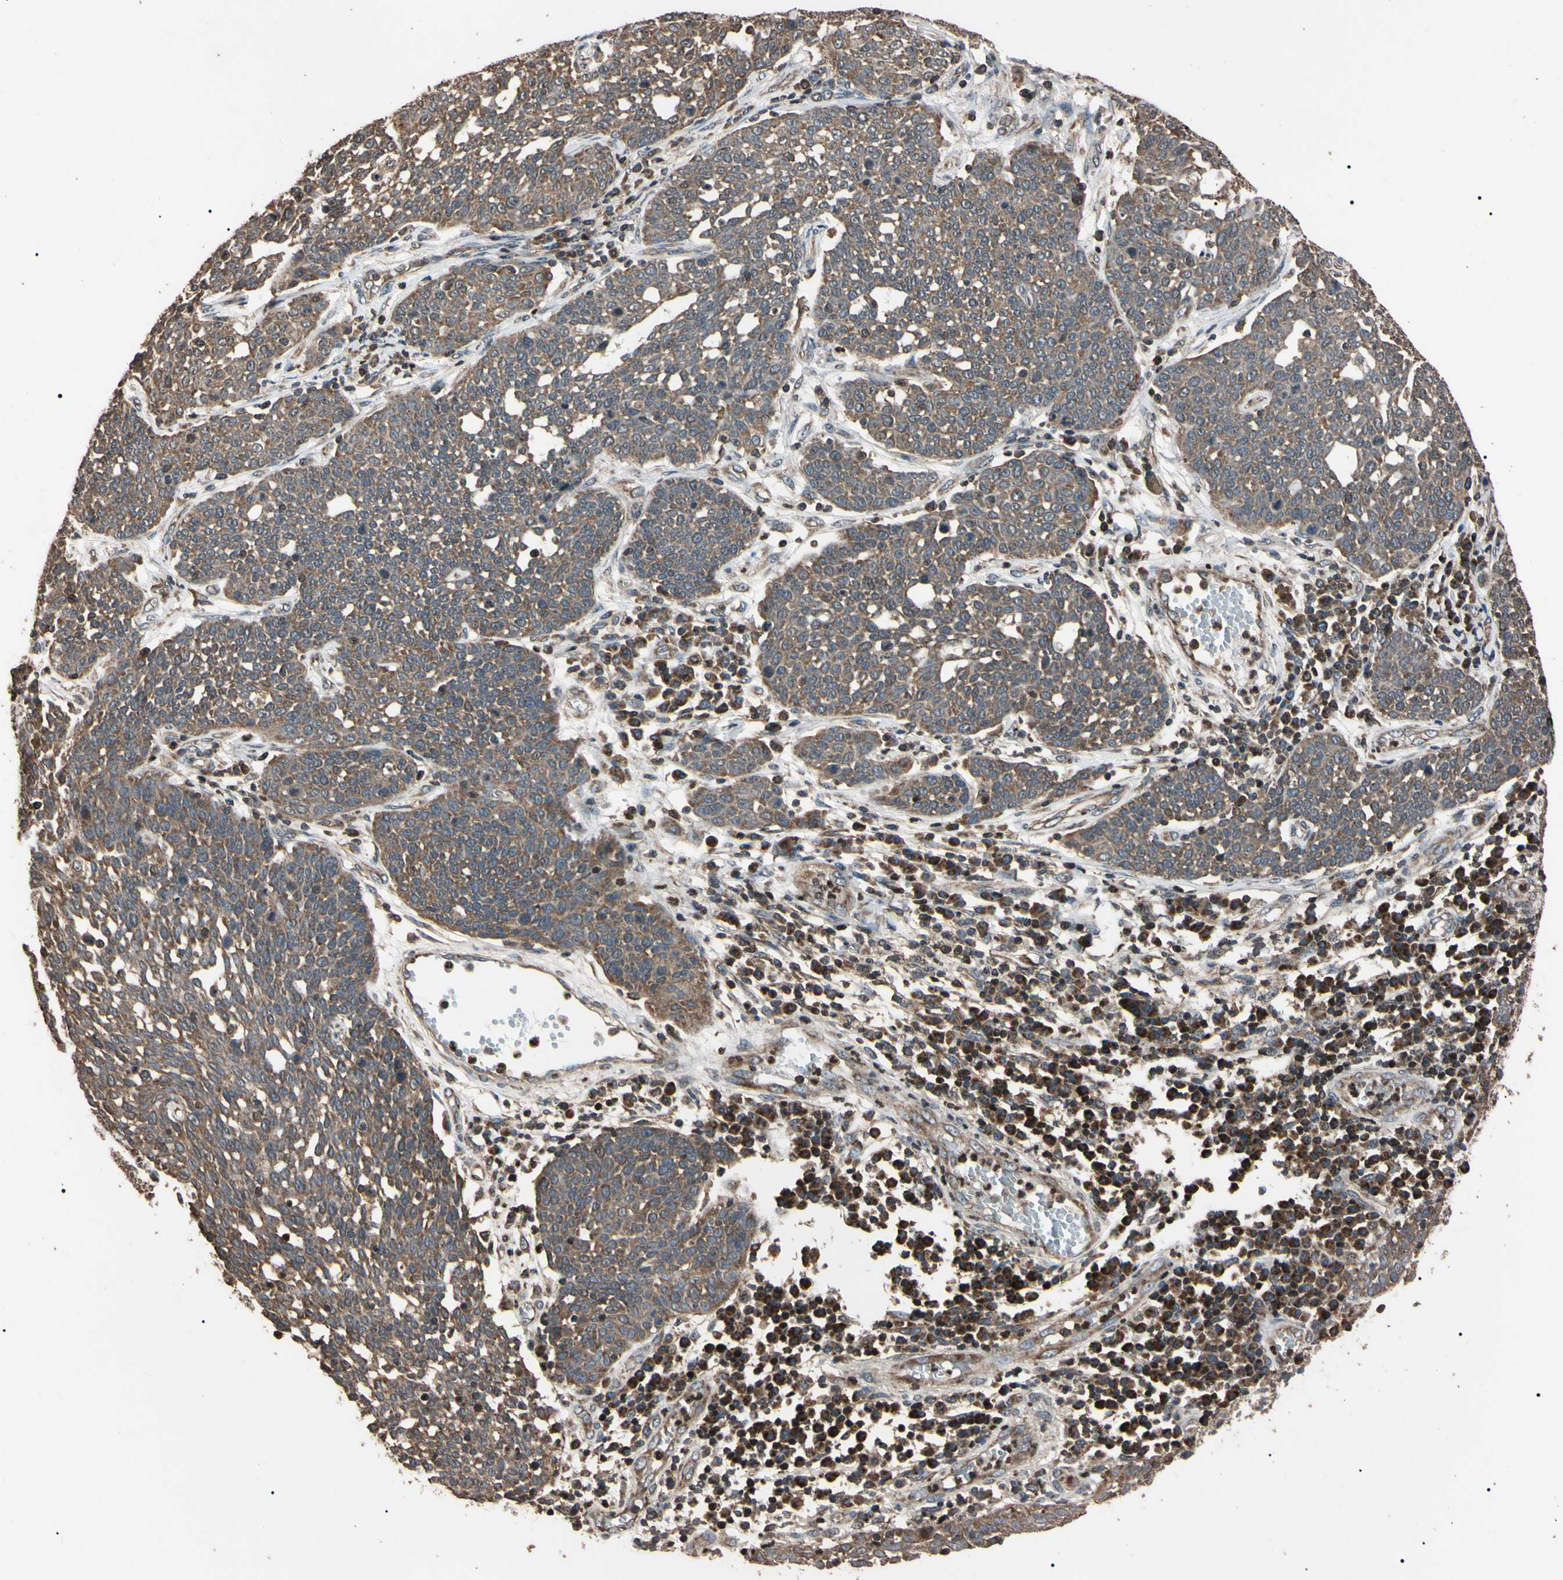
{"staining": {"intensity": "weak", "quantity": ">75%", "location": "cytoplasmic/membranous"}, "tissue": "cervical cancer", "cell_type": "Tumor cells", "image_type": "cancer", "snomed": [{"axis": "morphology", "description": "Squamous cell carcinoma, NOS"}, {"axis": "topography", "description": "Cervix"}], "caption": "IHC (DAB (3,3'-diaminobenzidine)) staining of human cervical cancer (squamous cell carcinoma) reveals weak cytoplasmic/membranous protein positivity in approximately >75% of tumor cells.", "gene": "TNFRSF1A", "patient": {"sex": "female", "age": 34}}